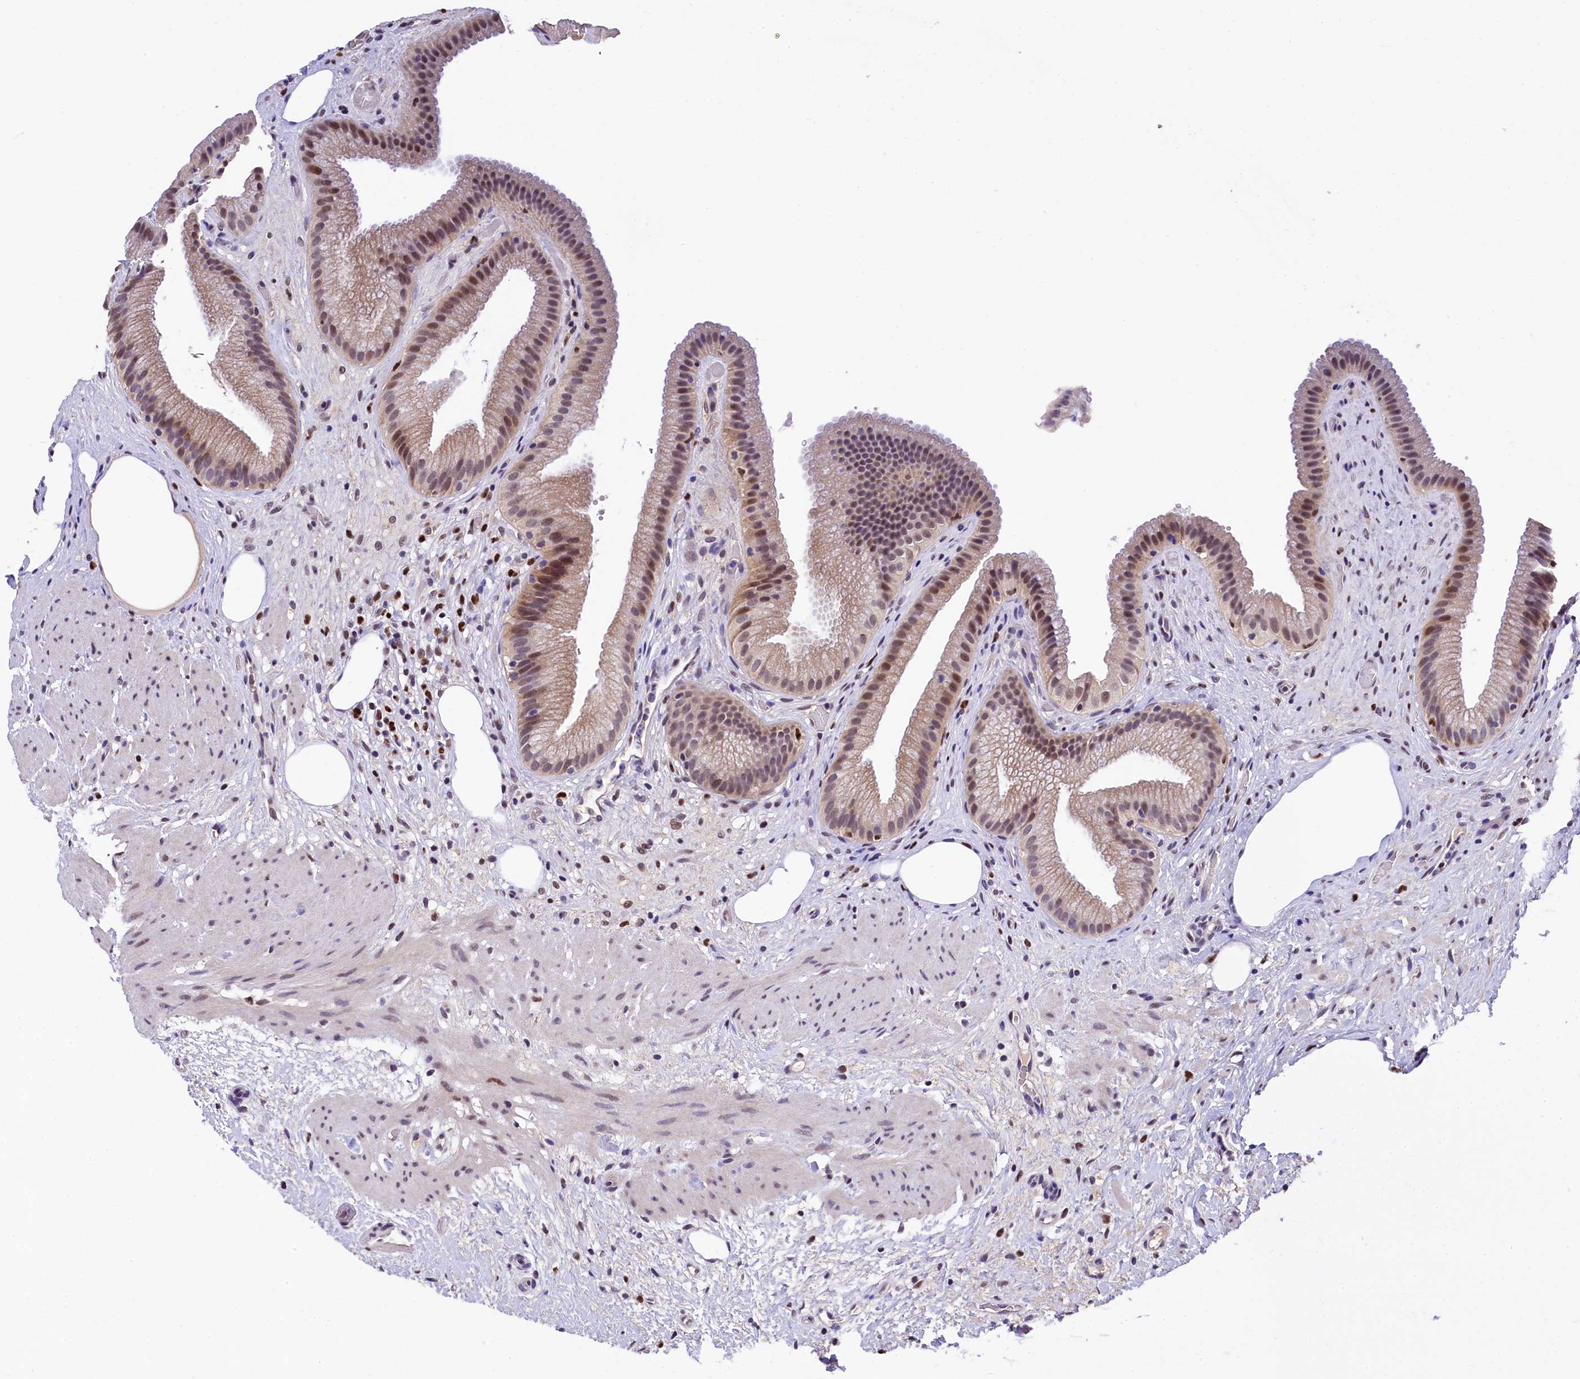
{"staining": {"intensity": "moderate", "quantity": ">75%", "location": "nuclear"}, "tissue": "gallbladder", "cell_type": "Glandular cells", "image_type": "normal", "snomed": [{"axis": "morphology", "description": "Normal tissue, NOS"}, {"axis": "morphology", "description": "Inflammation, NOS"}, {"axis": "topography", "description": "Gallbladder"}], "caption": "Moderate nuclear protein positivity is identified in about >75% of glandular cells in gallbladder. (DAB IHC, brown staining for protein, blue staining for nuclei).", "gene": "HECTD4", "patient": {"sex": "male", "age": 51}}